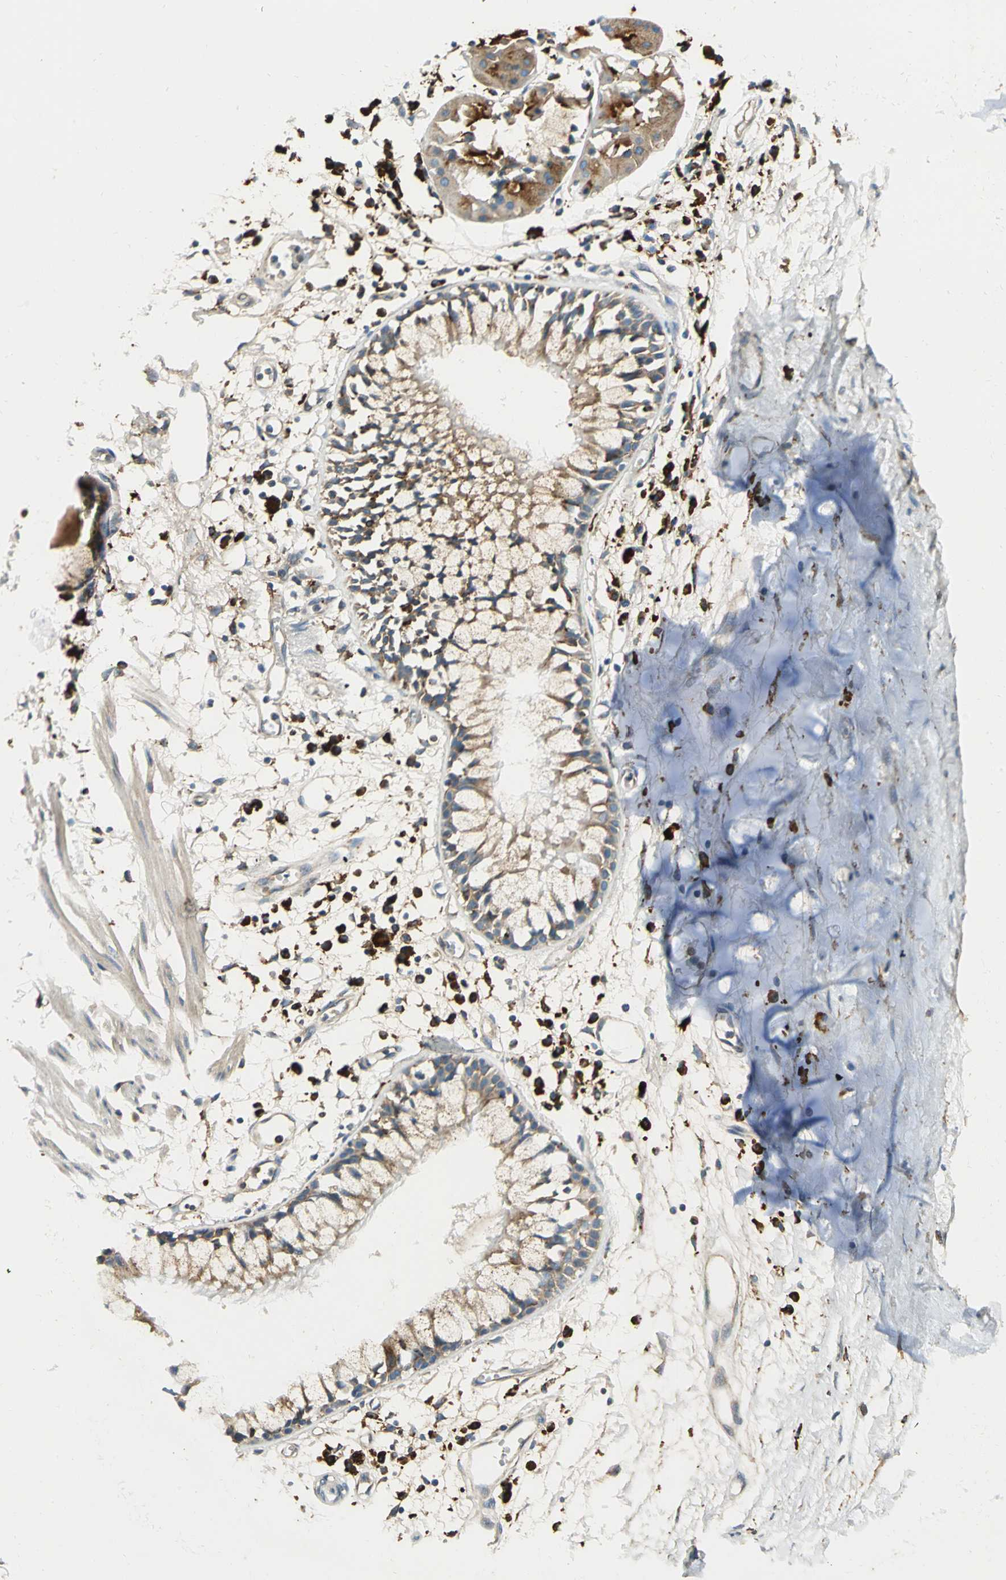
{"staining": {"intensity": "moderate", "quantity": ">75%", "location": "cytoplasmic/membranous"}, "tissue": "adipose tissue", "cell_type": "Adipocytes", "image_type": "normal", "snomed": [{"axis": "morphology", "description": "Normal tissue, NOS"}, {"axis": "morphology", "description": "Adenocarcinoma, NOS"}, {"axis": "topography", "description": "Cartilage tissue"}, {"axis": "topography", "description": "Bronchus"}, {"axis": "topography", "description": "Lung"}], "caption": "The image reveals a brown stain indicating the presence of a protein in the cytoplasmic/membranous of adipocytes in adipose tissue.", "gene": "PDIA4", "patient": {"sex": "female", "age": 67}}